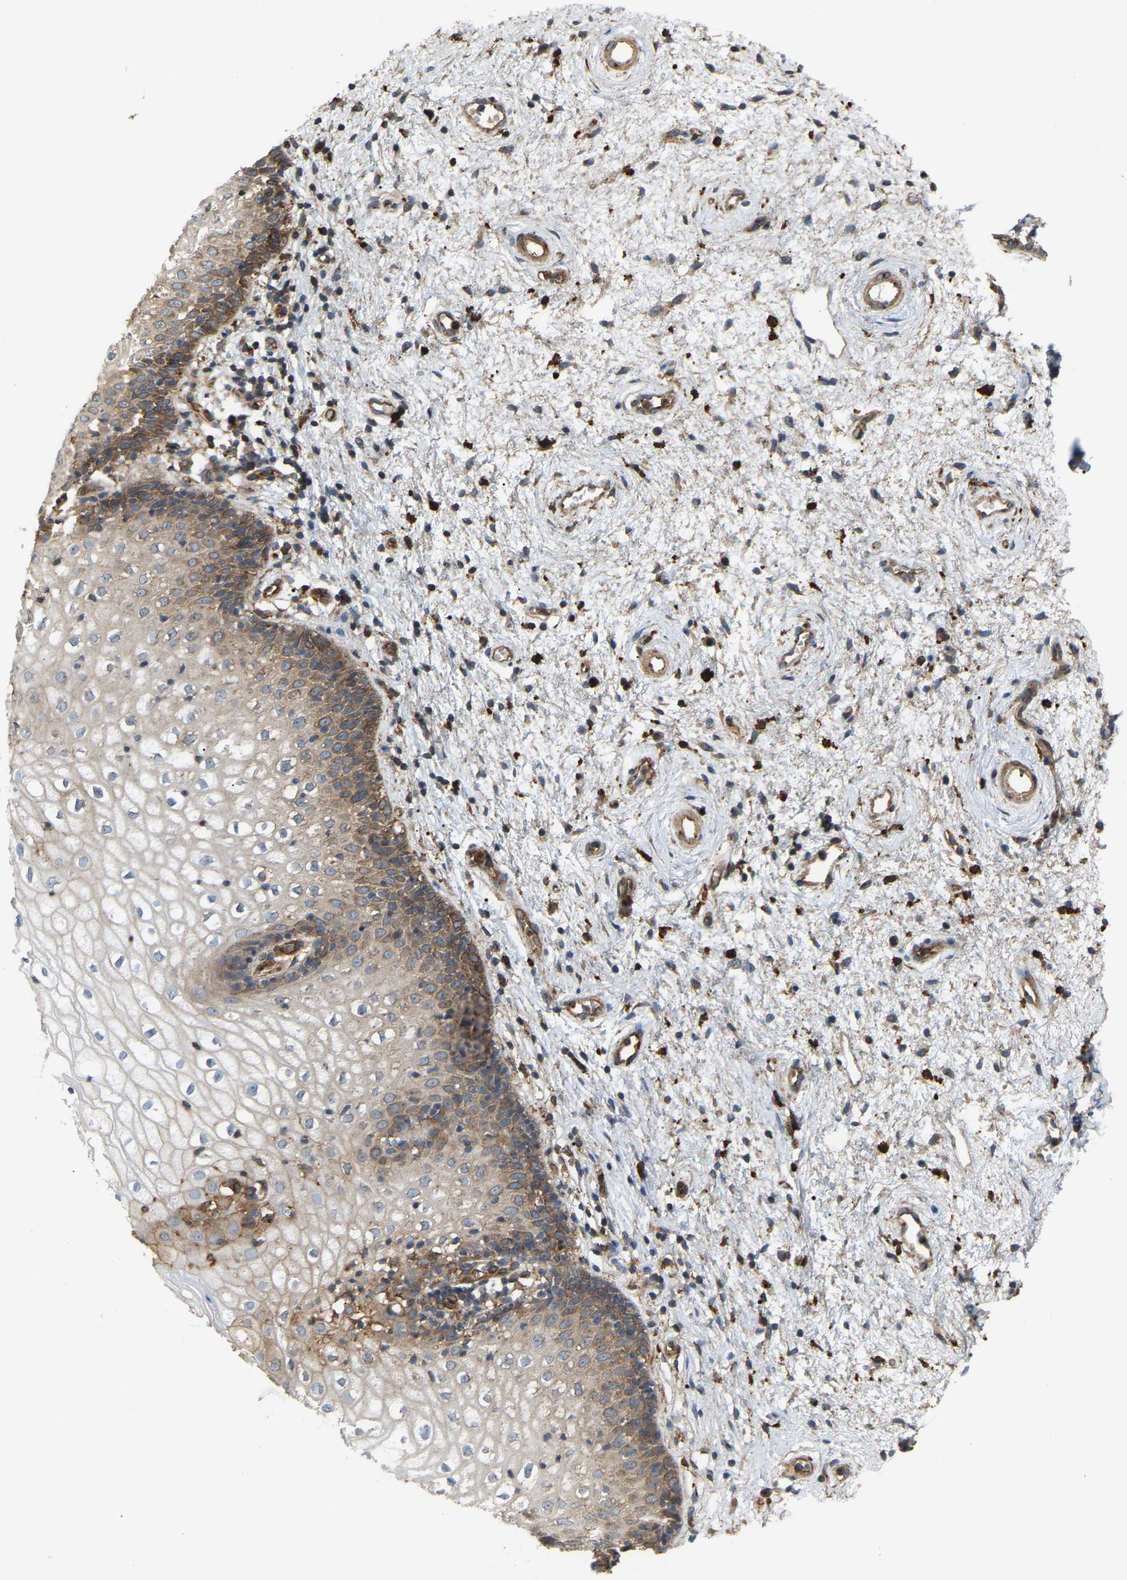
{"staining": {"intensity": "weak", "quantity": "25%-75%", "location": "cytoplasmic/membranous"}, "tissue": "vagina", "cell_type": "Squamous epithelial cells", "image_type": "normal", "snomed": [{"axis": "morphology", "description": "Normal tissue, NOS"}, {"axis": "topography", "description": "Vagina"}], "caption": "Human vagina stained with a brown dye exhibits weak cytoplasmic/membranous positive staining in approximately 25%-75% of squamous epithelial cells.", "gene": "PICALM", "patient": {"sex": "female", "age": 34}}